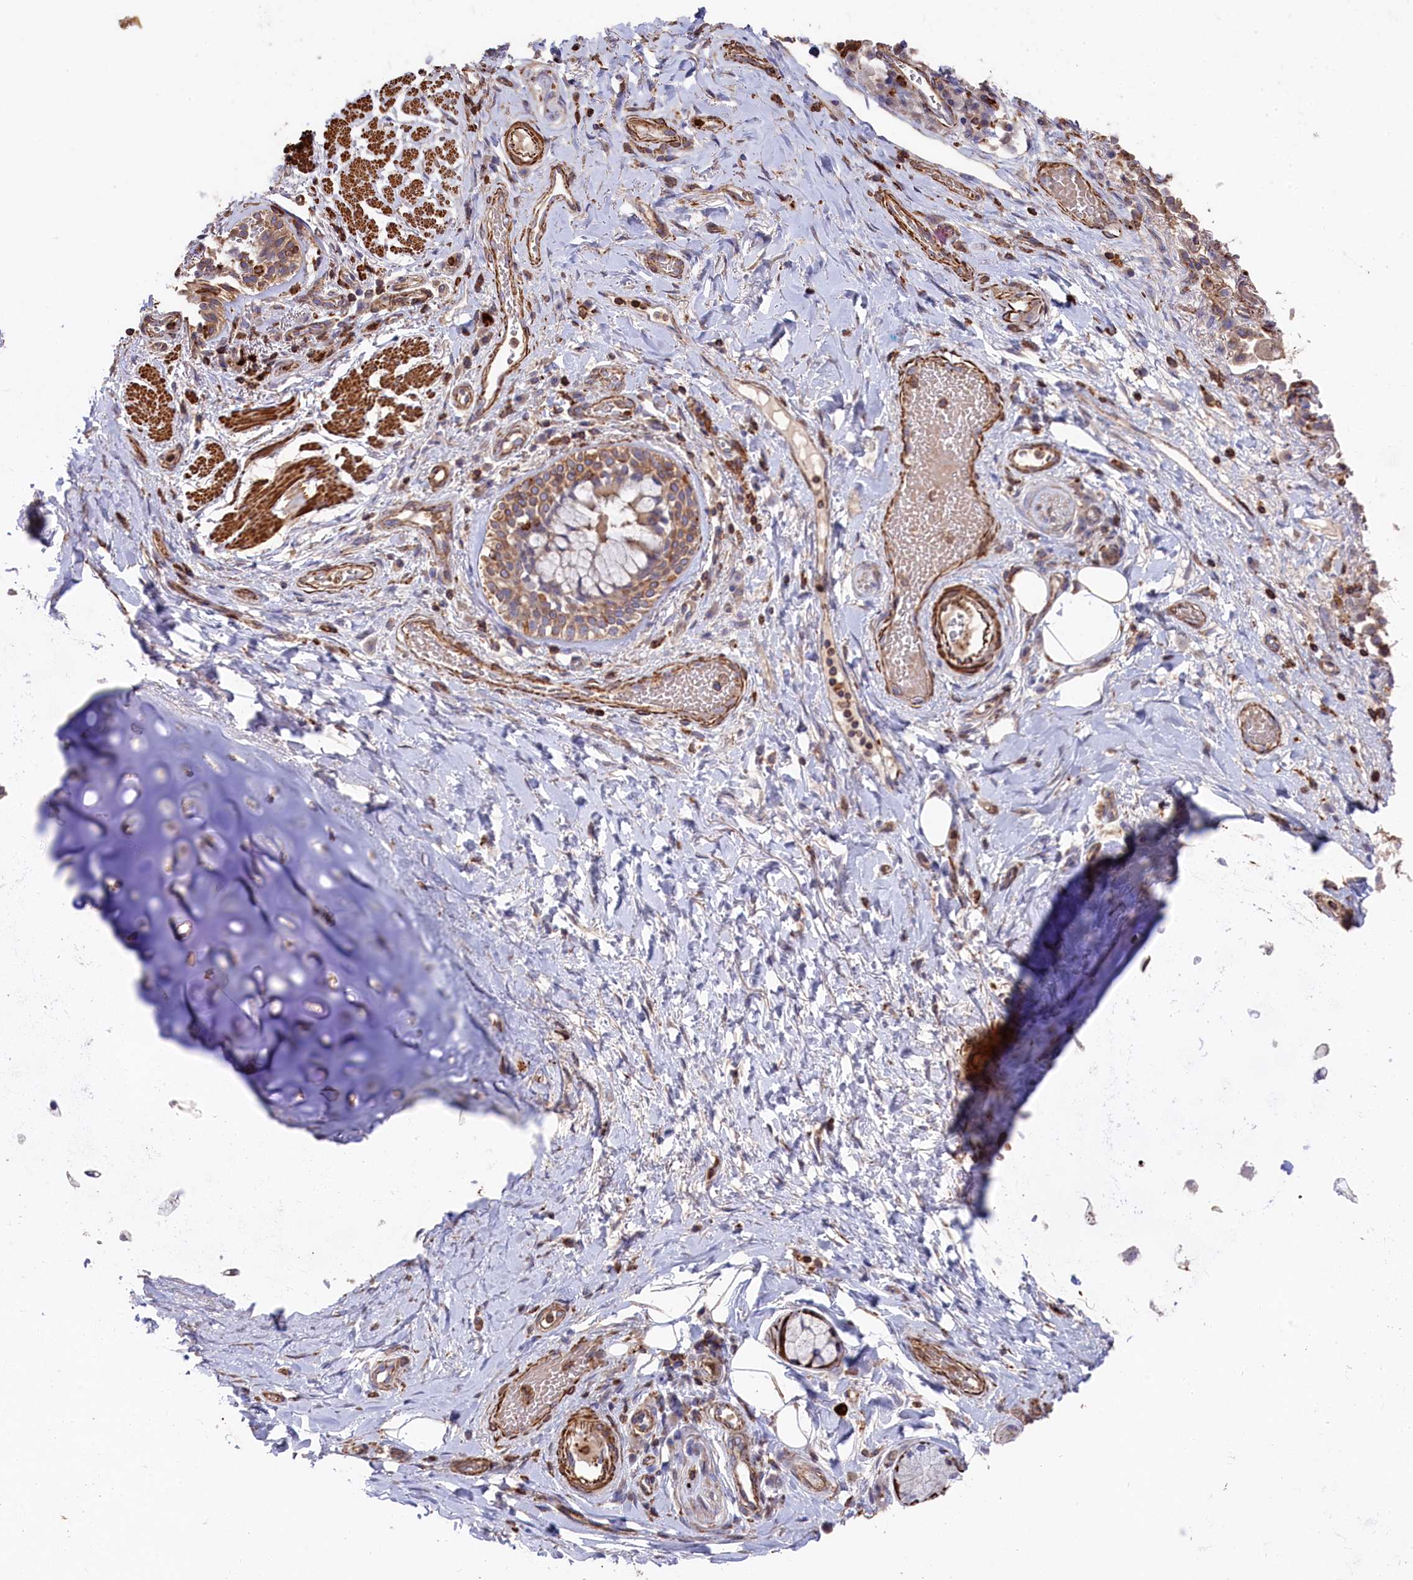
{"staining": {"intensity": "weak", "quantity": "25%-75%", "location": "cytoplasmic/membranous"}, "tissue": "adipose tissue", "cell_type": "Adipocytes", "image_type": "normal", "snomed": [{"axis": "morphology", "description": "Normal tissue, NOS"}, {"axis": "morphology", "description": "Squamous cell carcinoma, NOS"}, {"axis": "topography", "description": "Bronchus"}, {"axis": "topography", "description": "Lung"}], "caption": "Protein analysis of benign adipose tissue exhibits weak cytoplasmic/membranous expression in approximately 25%-75% of adipocytes.", "gene": "RAPSN", "patient": {"sex": "male", "age": 64}}